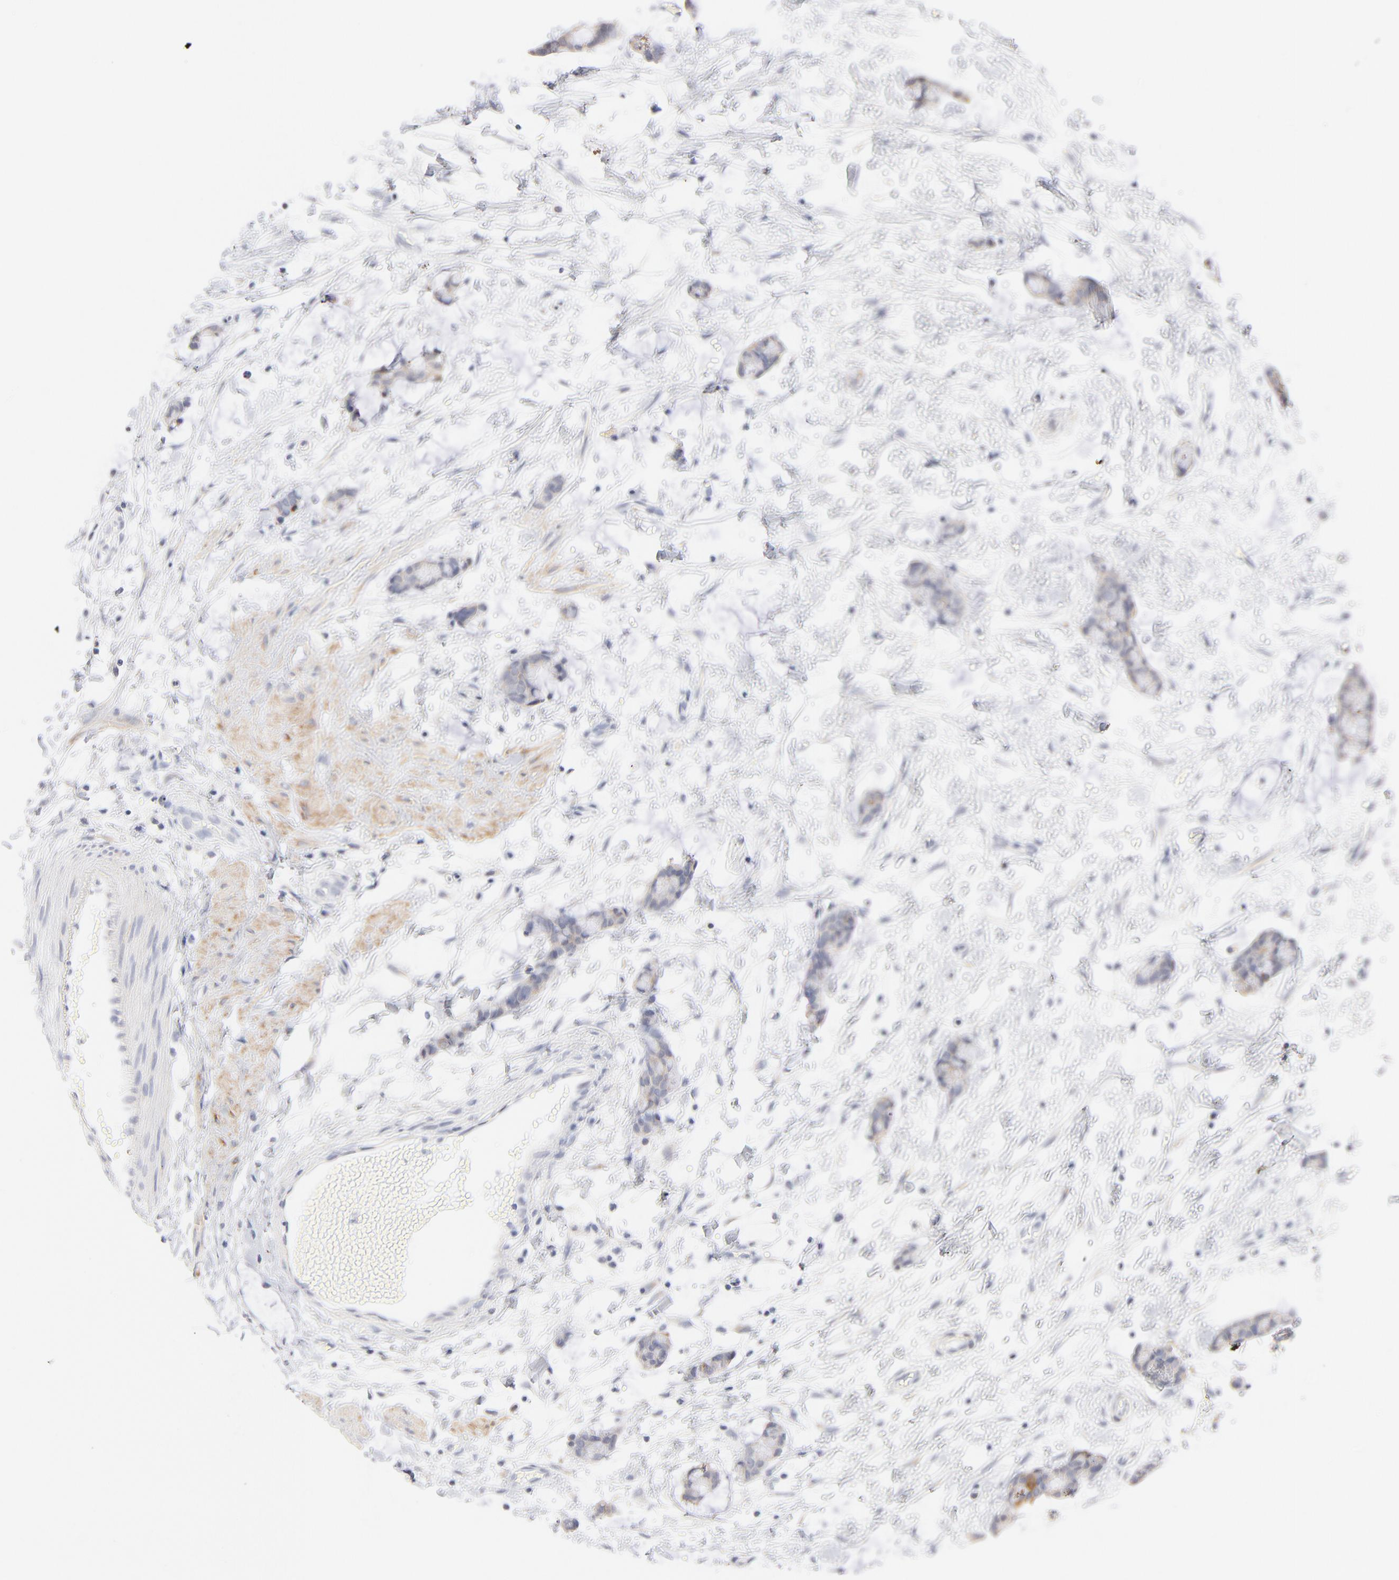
{"staining": {"intensity": "negative", "quantity": "none", "location": "none"}, "tissue": "colorectal cancer", "cell_type": "Tumor cells", "image_type": "cancer", "snomed": [{"axis": "morphology", "description": "Adenocarcinoma, NOS"}, {"axis": "topography", "description": "Colon"}], "caption": "This is an immunohistochemistry (IHC) micrograph of human colorectal adenocarcinoma. There is no expression in tumor cells.", "gene": "MID1", "patient": {"sex": "male", "age": 14}}